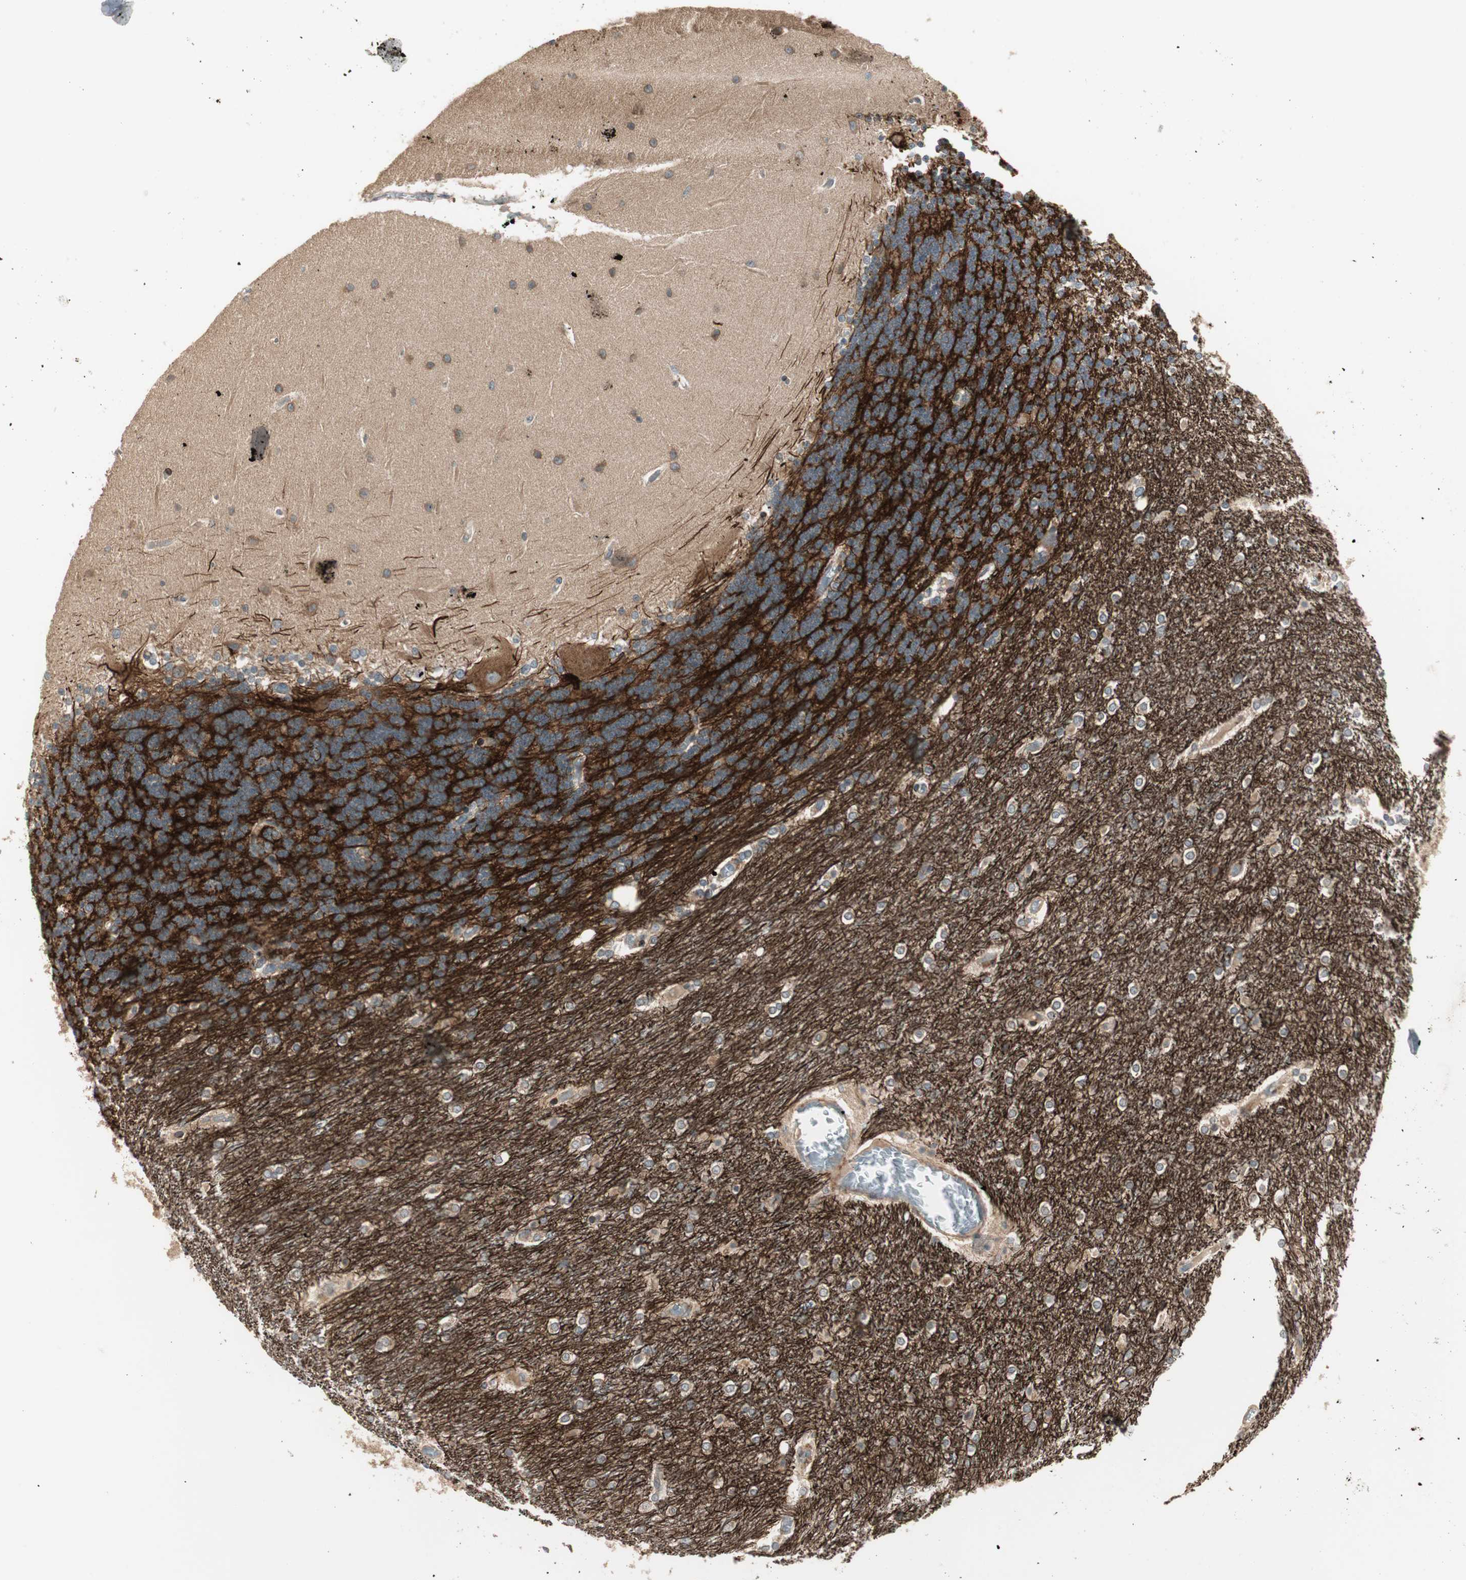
{"staining": {"intensity": "negative", "quantity": "none", "location": "none"}, "tissue": "cerebellum", "cell_type": "Cells in granular layer", "image_type": "normal", "snomed": [{"axis": "morphology", "description": "Normal tissue, NOS"}, {"axis": "topography", "description": "Cerebellum"}], "caption": "IHC histopathology image of benign human cerebellum stained for a protein (brown), which exhibits no positivity in cells in granular layer. (DAB (3,3'-diaminobenzidine) IHC with hematoxylin counter stain).", "gene": "PPP2R5E", "patient": {"sex": "female", "age": 54}}